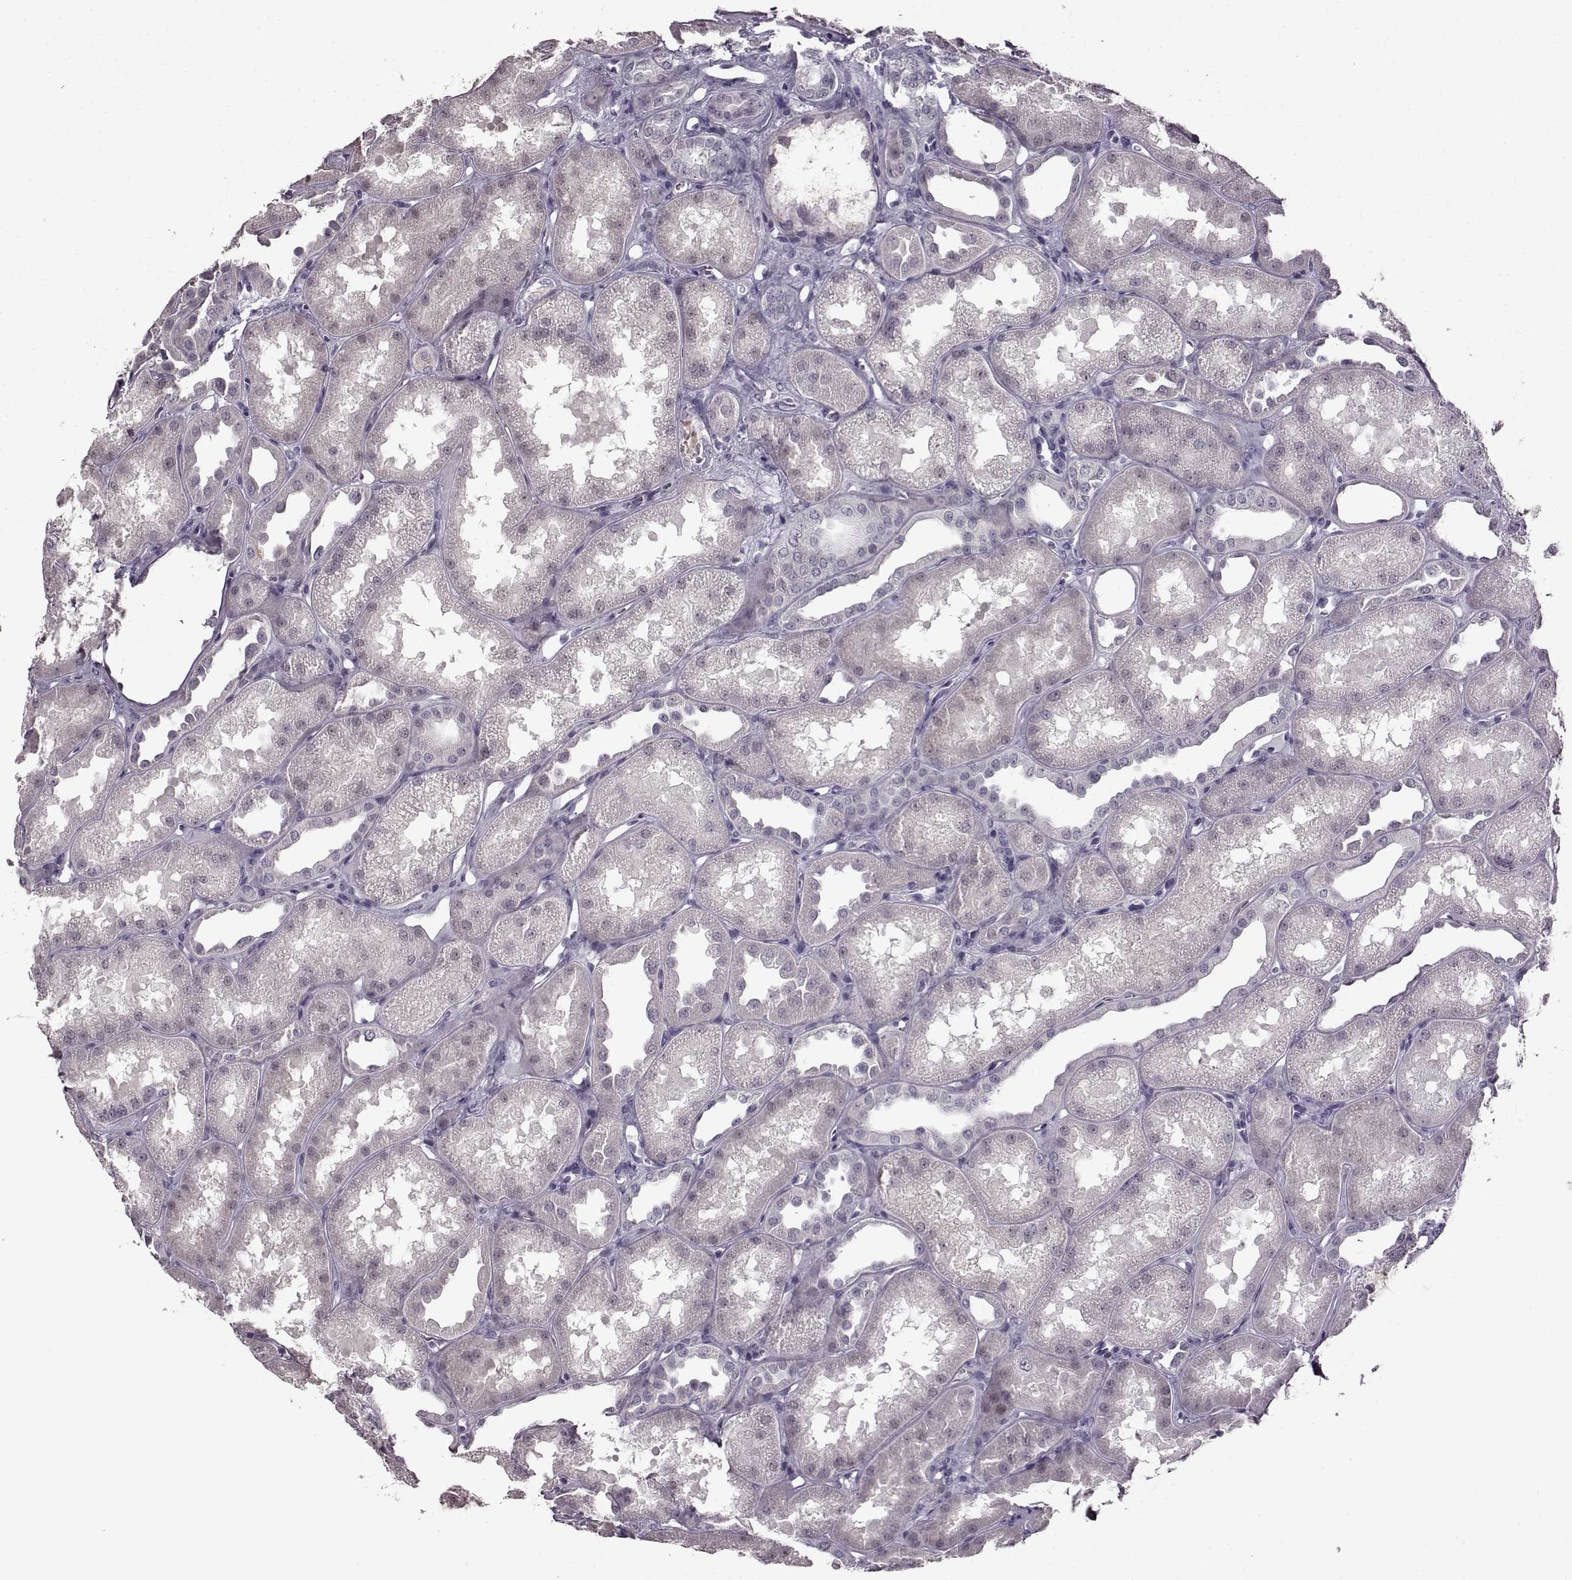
{"staining": {"intensity": "negative", "quantity": "none", "location": "none"}, "tissue": "kidney", "cell_type": "Cells in glomeruli", "image_type": "normal", "snomed": [{"axis": "morphology", "description": "Normal tissue, NOS"}, {"axis": "topography", "description": "Kidney"}], "caption": "DAB (3,3'-diaminobenzidine) immunohistochemical staining of normal kidney reveals no significant staining in cells in glomeruli.", "gene": "CNGA3", "patient": {"sex": "male", "age": 61}}